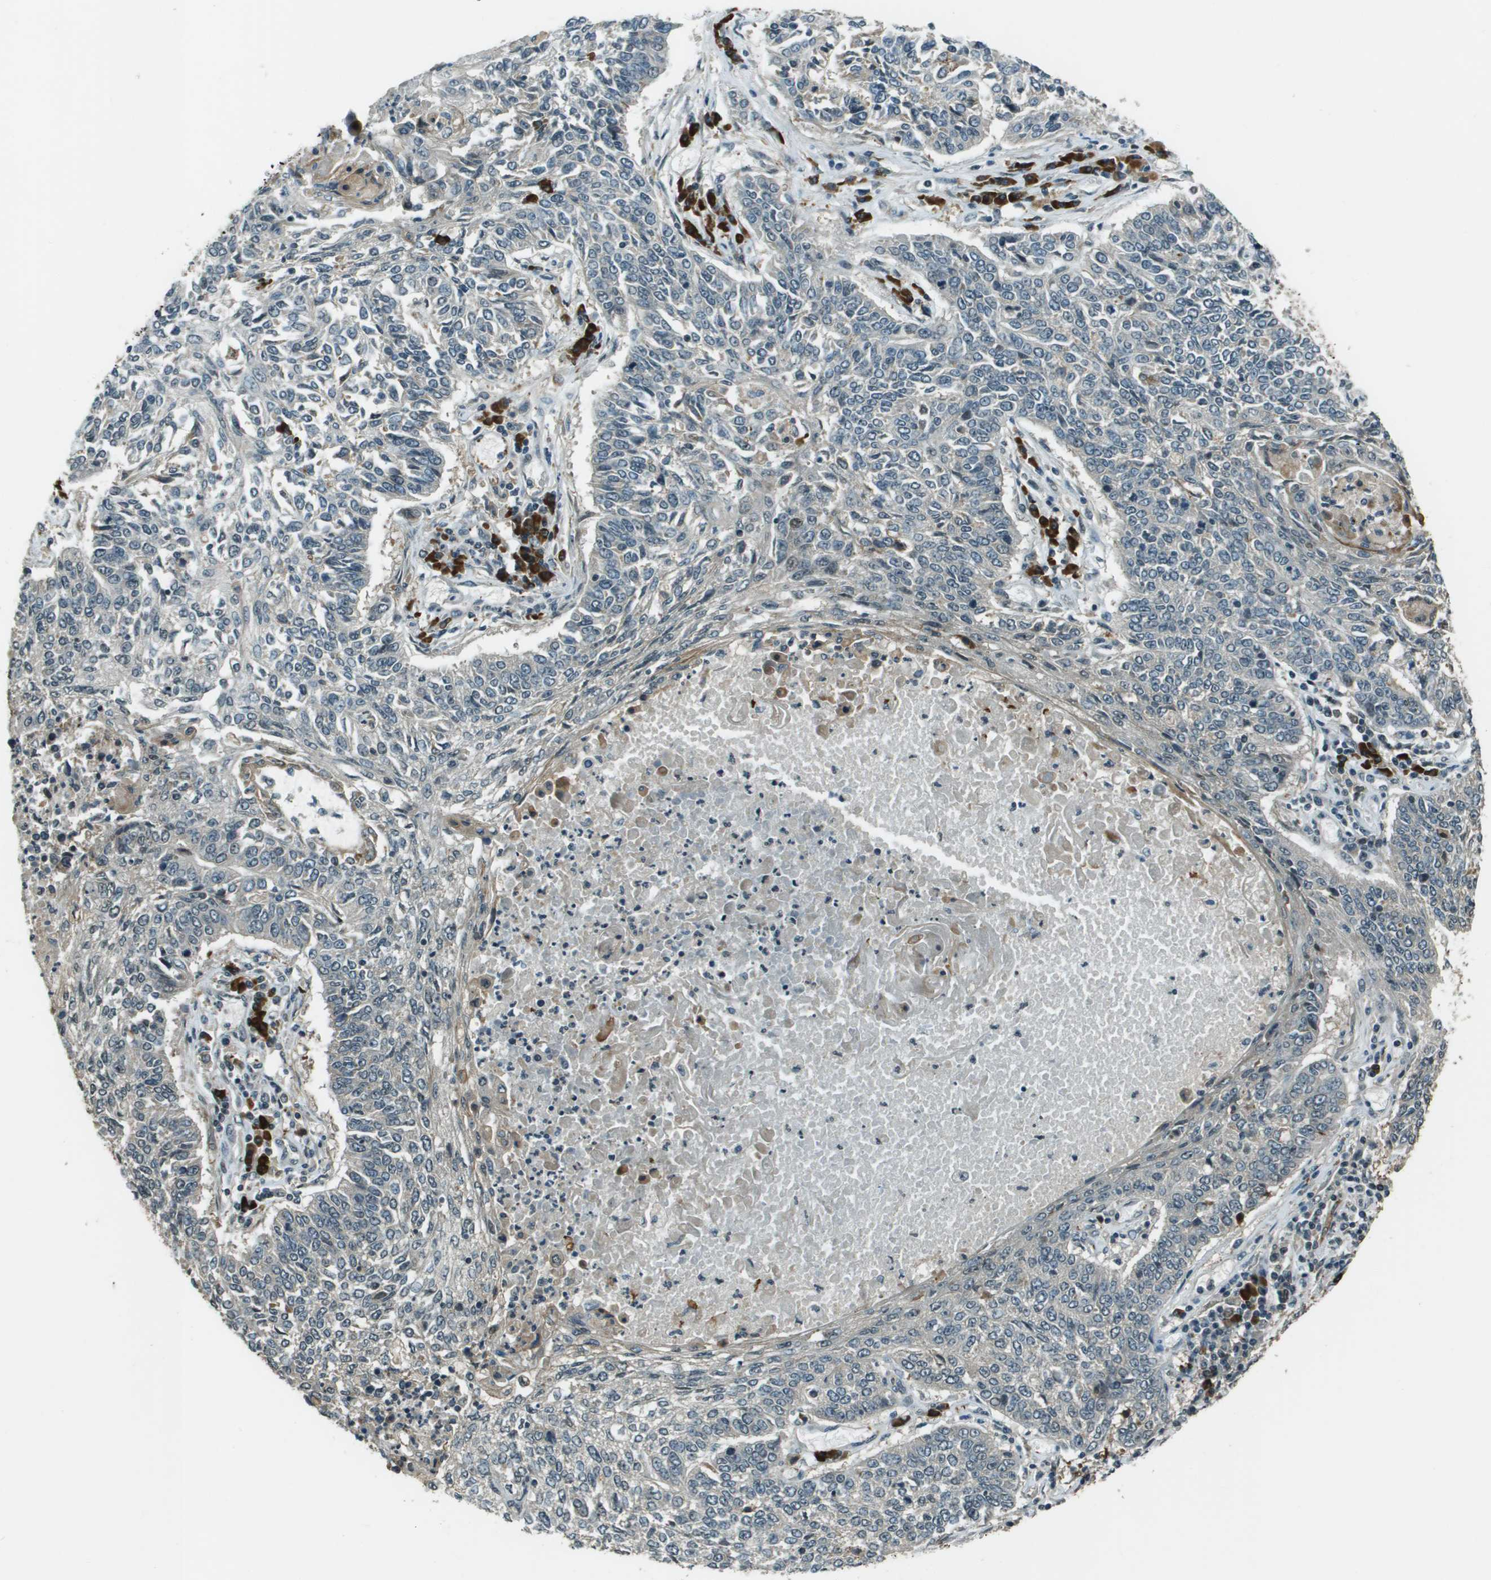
{"staining": {"intensity": "negative", "quantity": "none", "location": "none"}, "tissue": "lung cancer", "cell_type": "Tumor cells", "image_type": "cancer", "snomed": [{"axis": "morphology", "description": "Normal tissue, NOS"}, {"axis": "morphology", "description": "Squamous cell carcinoma, NOS"}, {"axis": "topography", "description": "Cartilage tissue"}, {"axis": "topography", "description": "Bronchus"}, {"axis": "topography", "description": "Lung"}], "caption": "This photomicrograph is of lung cancer (squamous cell carcinoma) stained with immunohistochemistry to label a protein in brown with the nuclei are counter-stained blue. There is no expression in tumor cells.", "gene": "SDC3", "patient": {"sex": "female", "age": 49}}